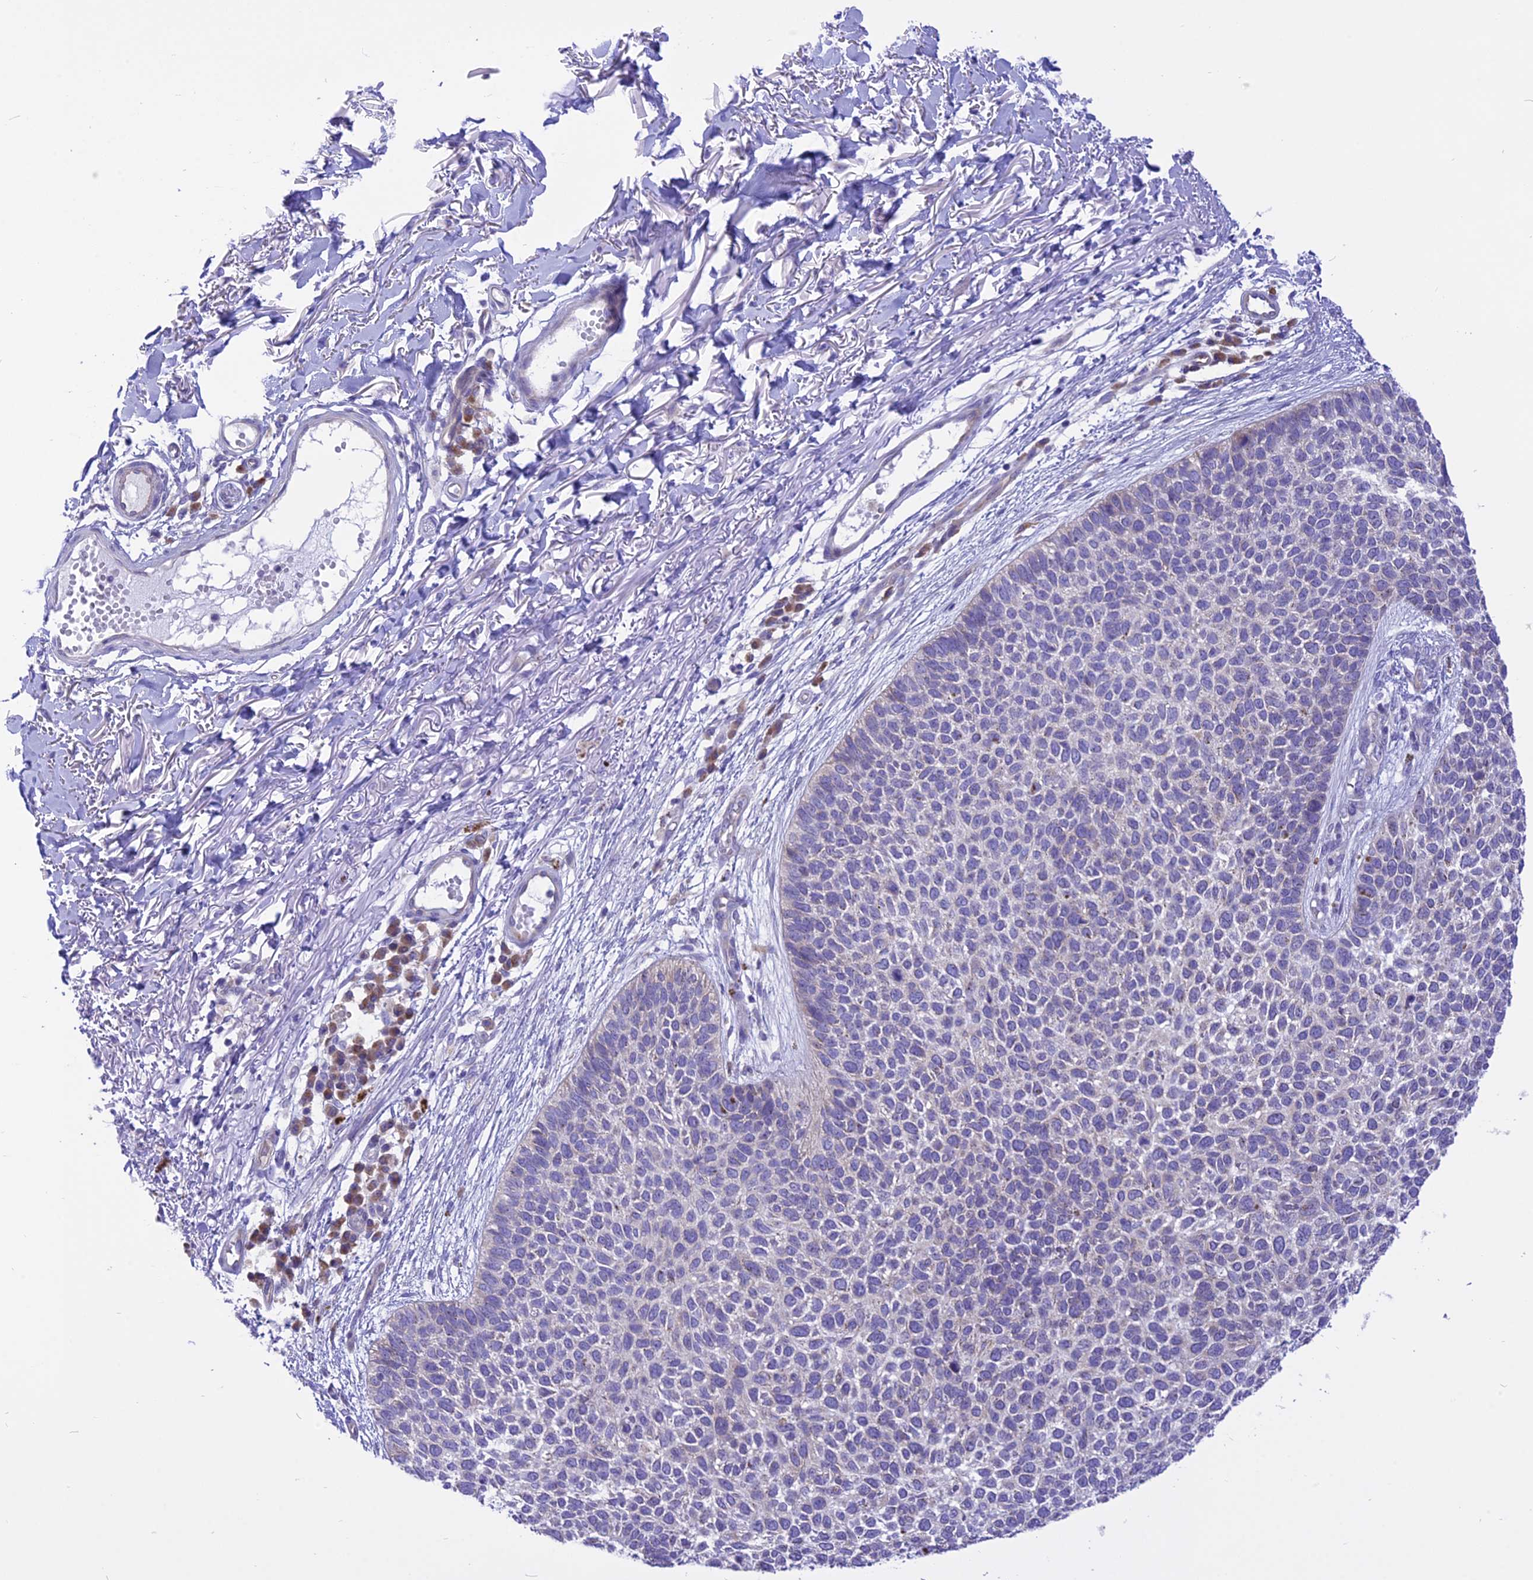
{"staining": {"intensity": "negative", "quantity": "none", "location": "none"}, "tissue": "skin cancer", "cell_type": "Tumor cells", "image_type": "cancer", "snomed": [{"axis": "morphology", "description": "Basal cell carcinoma"}, {"axis": "topography", "description": "Skin"}], "caption": "DAB immunohistochemical staining of skin cancer (basal cell carcinoma) reveals no significant expression in tumor cells.", "gene": "DCAF16", "patient": {"sex": "female", "age": 84}}